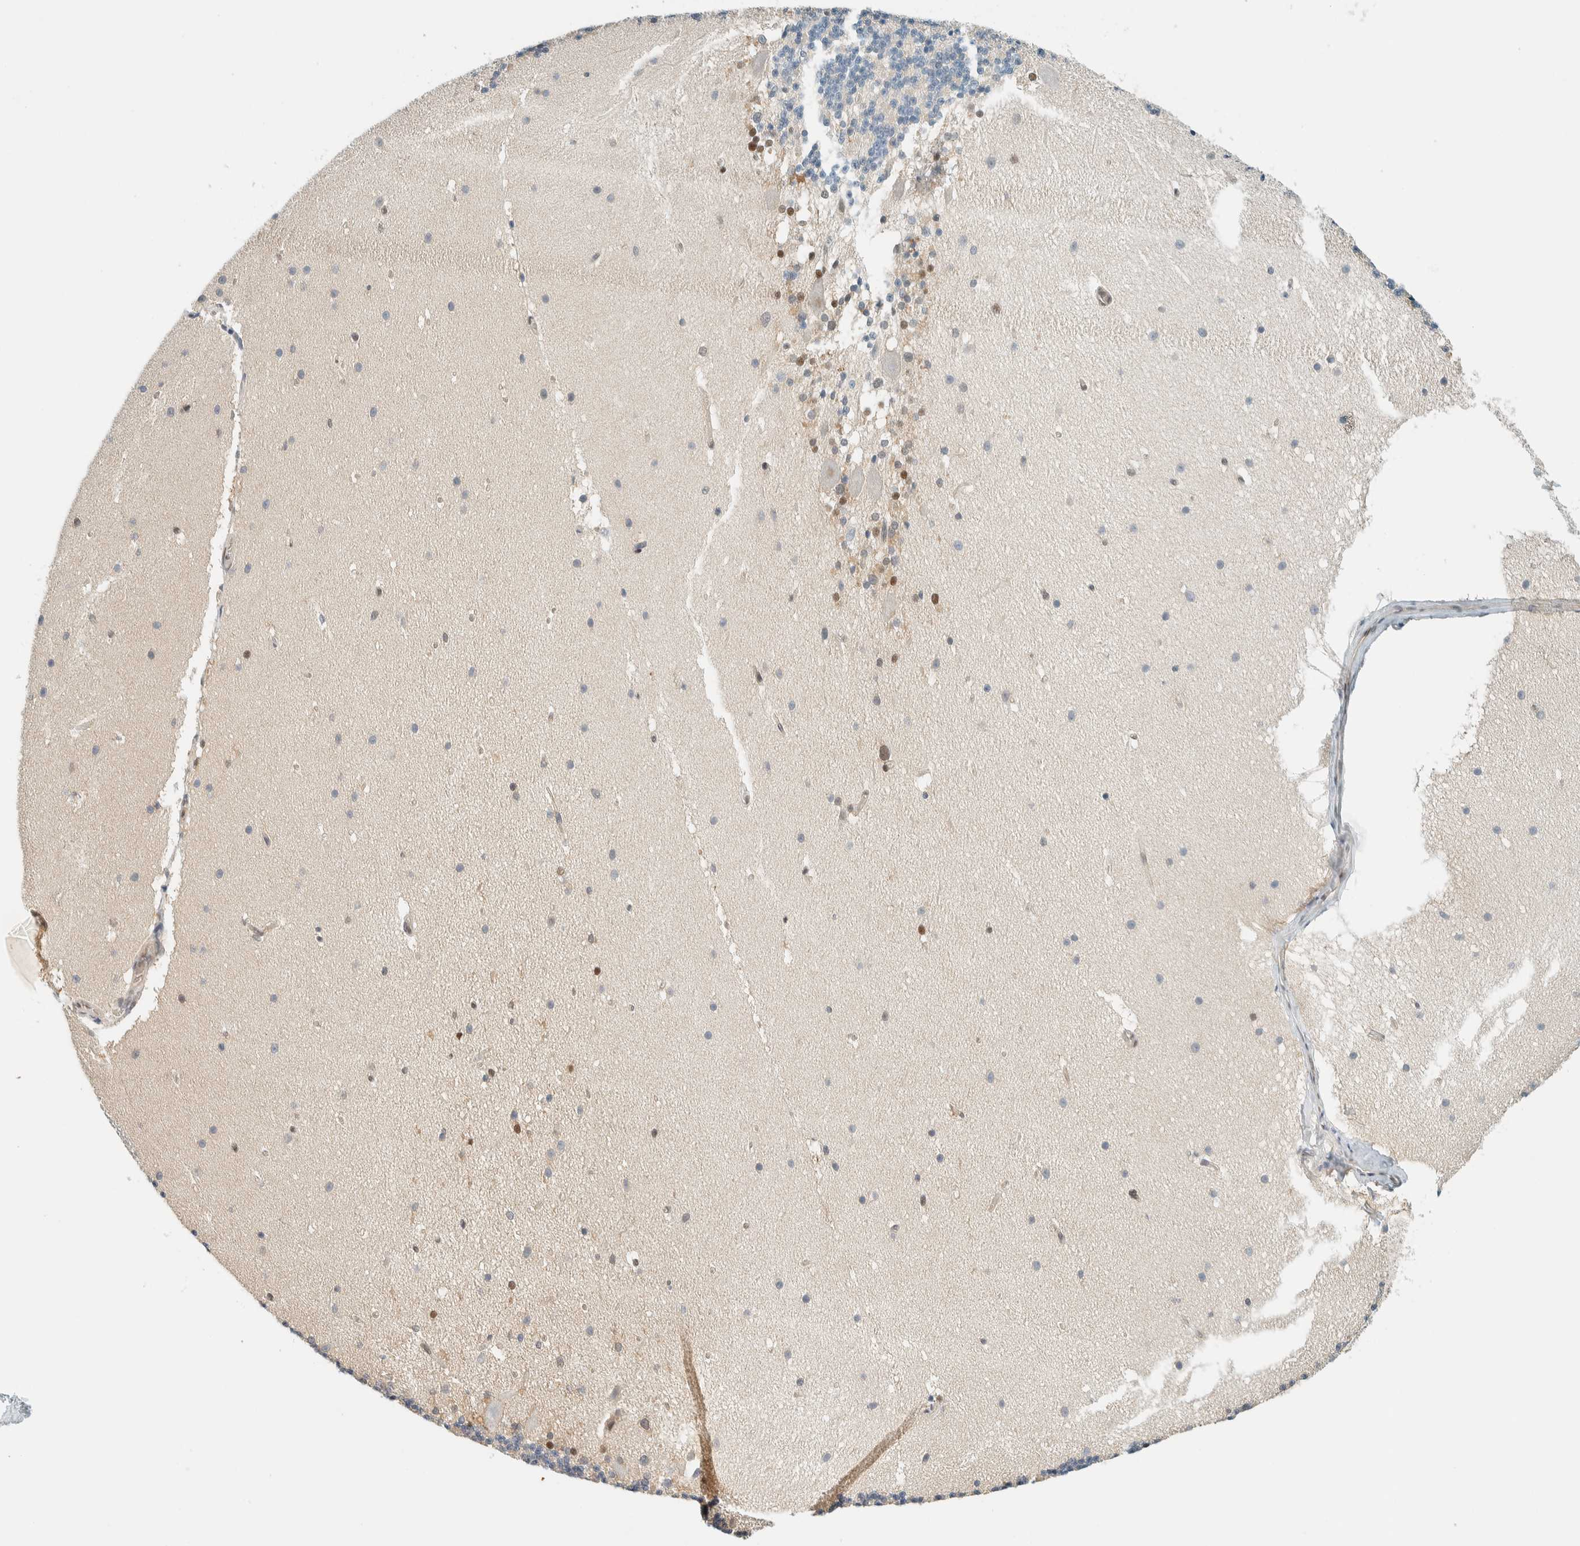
{"staining": {"intensity": "negative", "quantity": "none", "location": "none"}, "tissue": "cerebellum", "cell_type": "Cells in granular layer", "image_type": "normal", "snomed": [{"axis": "morphology", "description": "Normal tissue, NOS"}, {"axis": "topography", "description": "Cerebellum"}], "caption": "Immunohistochemistry micrograph of benign cerebellum: human cerebellum stained with DAB demonstrates no significant protein expression in cells in granular layer.", "gene": "TSTD2", "patient": {"sex": "female", "age": 19}}